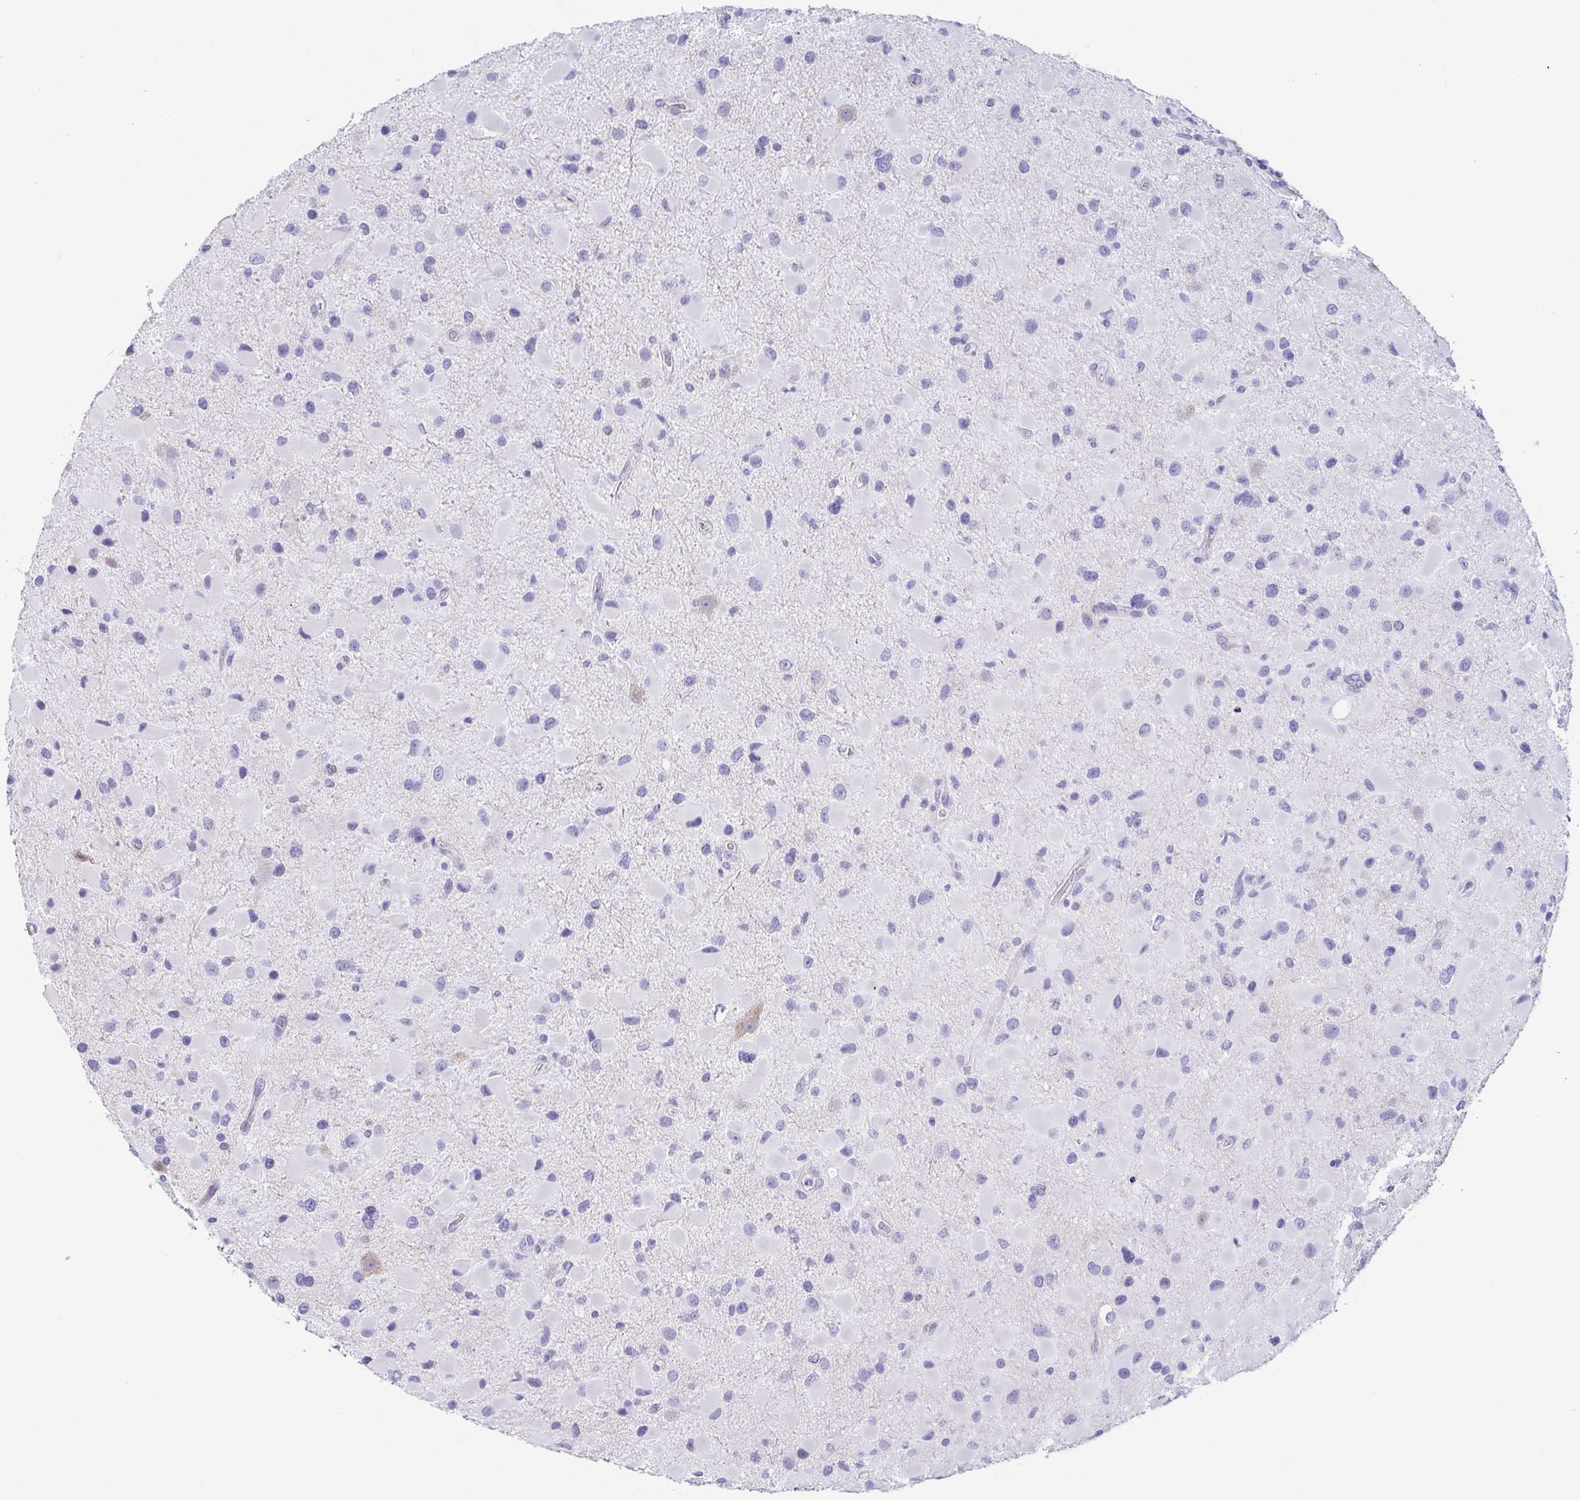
{"staining": {"intensity": "negative", "quantity": "none", "location": "none"}, "tissue": "glioma", "cell_type": "Tumor cells", "image_type": "cancer", "snomed": [{"axis": "morphology", "description": "Glioma, malignant, Low grade"}, {"axis": "topography", "description": "Brain"}], "caption": "This is an IHC histopathology image of human malignant glioma (low-grade). There is no positivity in tumor cells.", "gene": "PRR4", "patient": {"sex": "female", "age": 32}}